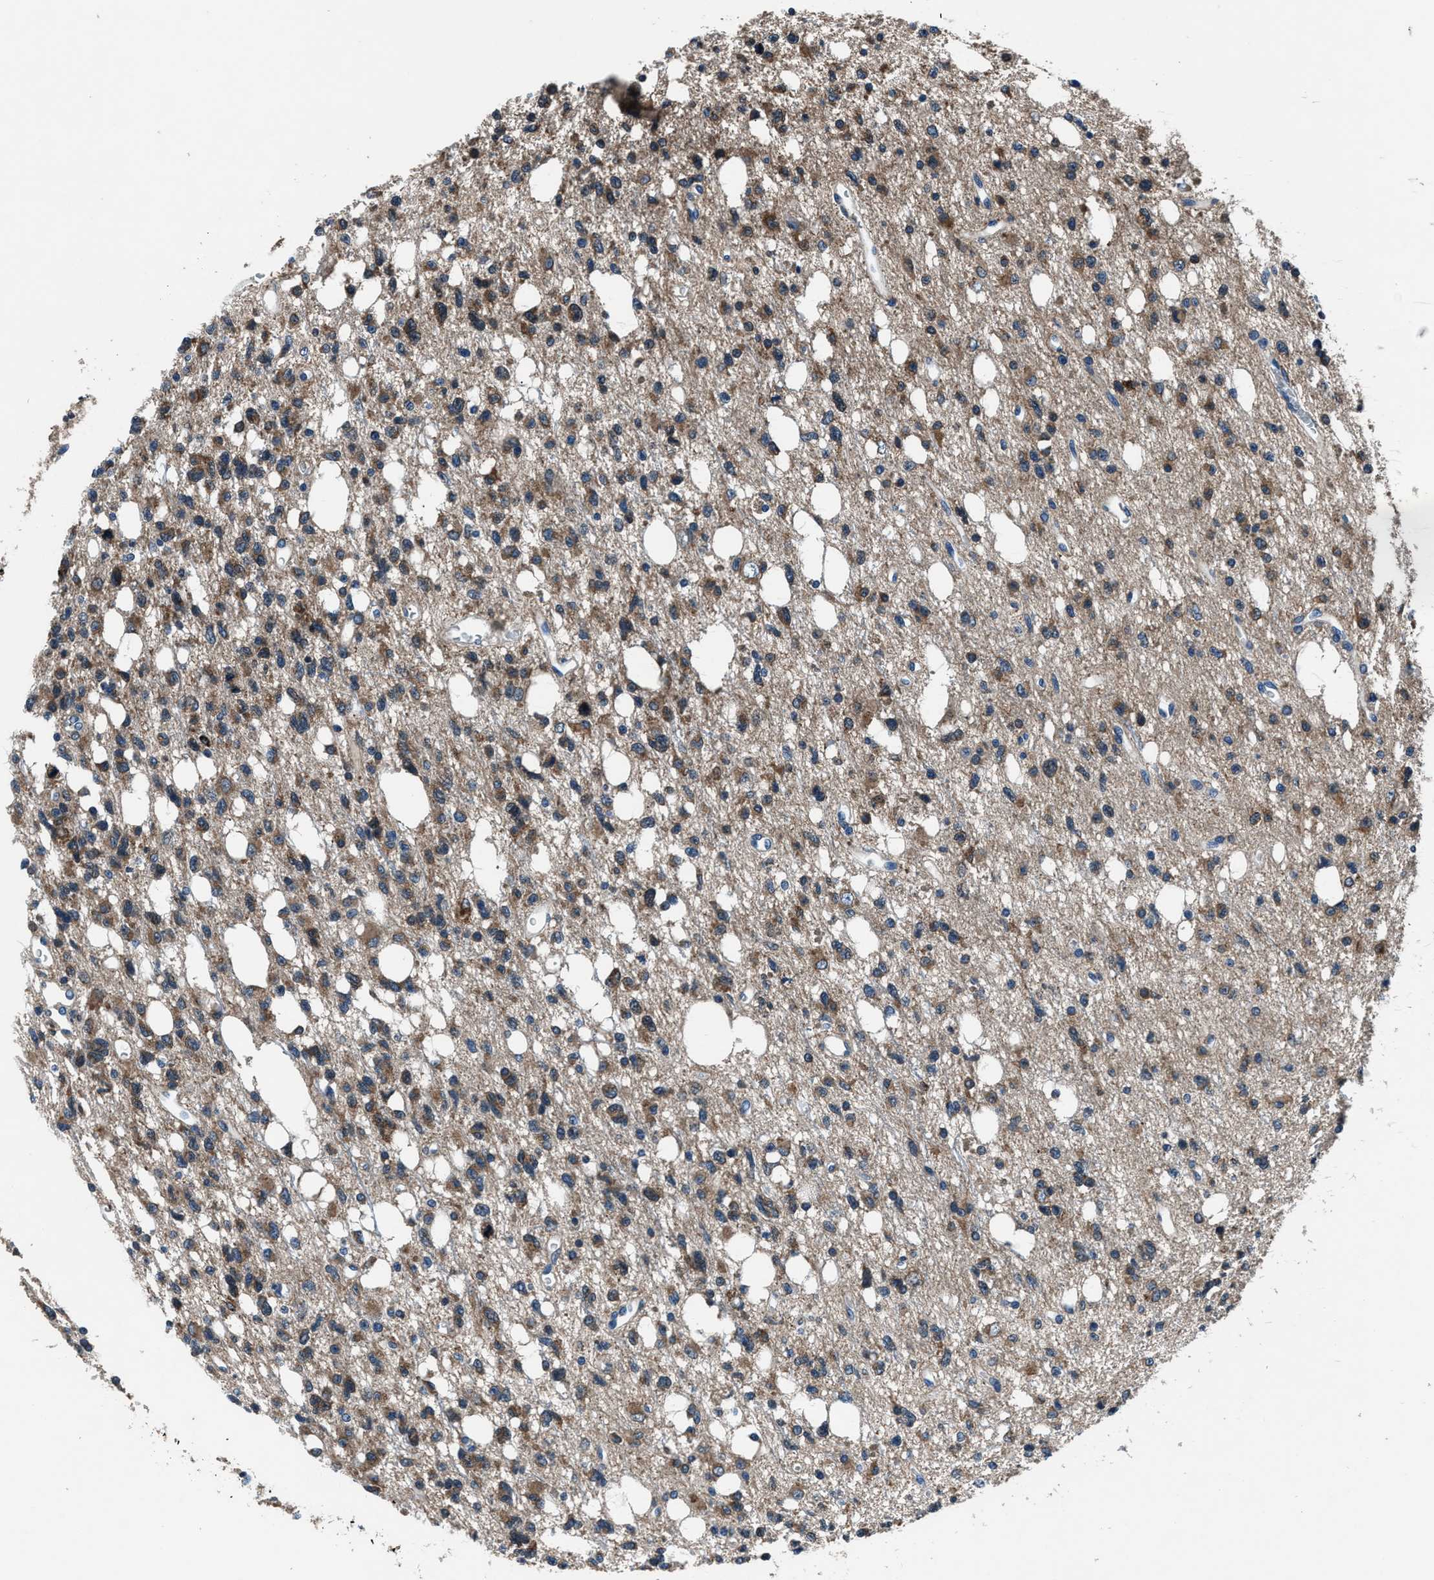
{"staining": {"intensity": "moderate", "quantity": ">75%", "location": "cytoplasmic/membranous"}, "tissue": "glioma", "cell_type": "Tumor cells", "image_type": "cancer", "snomed": [{"axis": "morphology", "description": "Glioma, malignant, High grade"}, {"axis": "topography", "description": "Brain"}], "caption": "Glioma stained with a brown dye shows moderate cytoplasmic/membranous positive expression in about >75% of tumor cells.", "gene": "PRTFDC1", "patient": {"sex": "female", "age": 62}}